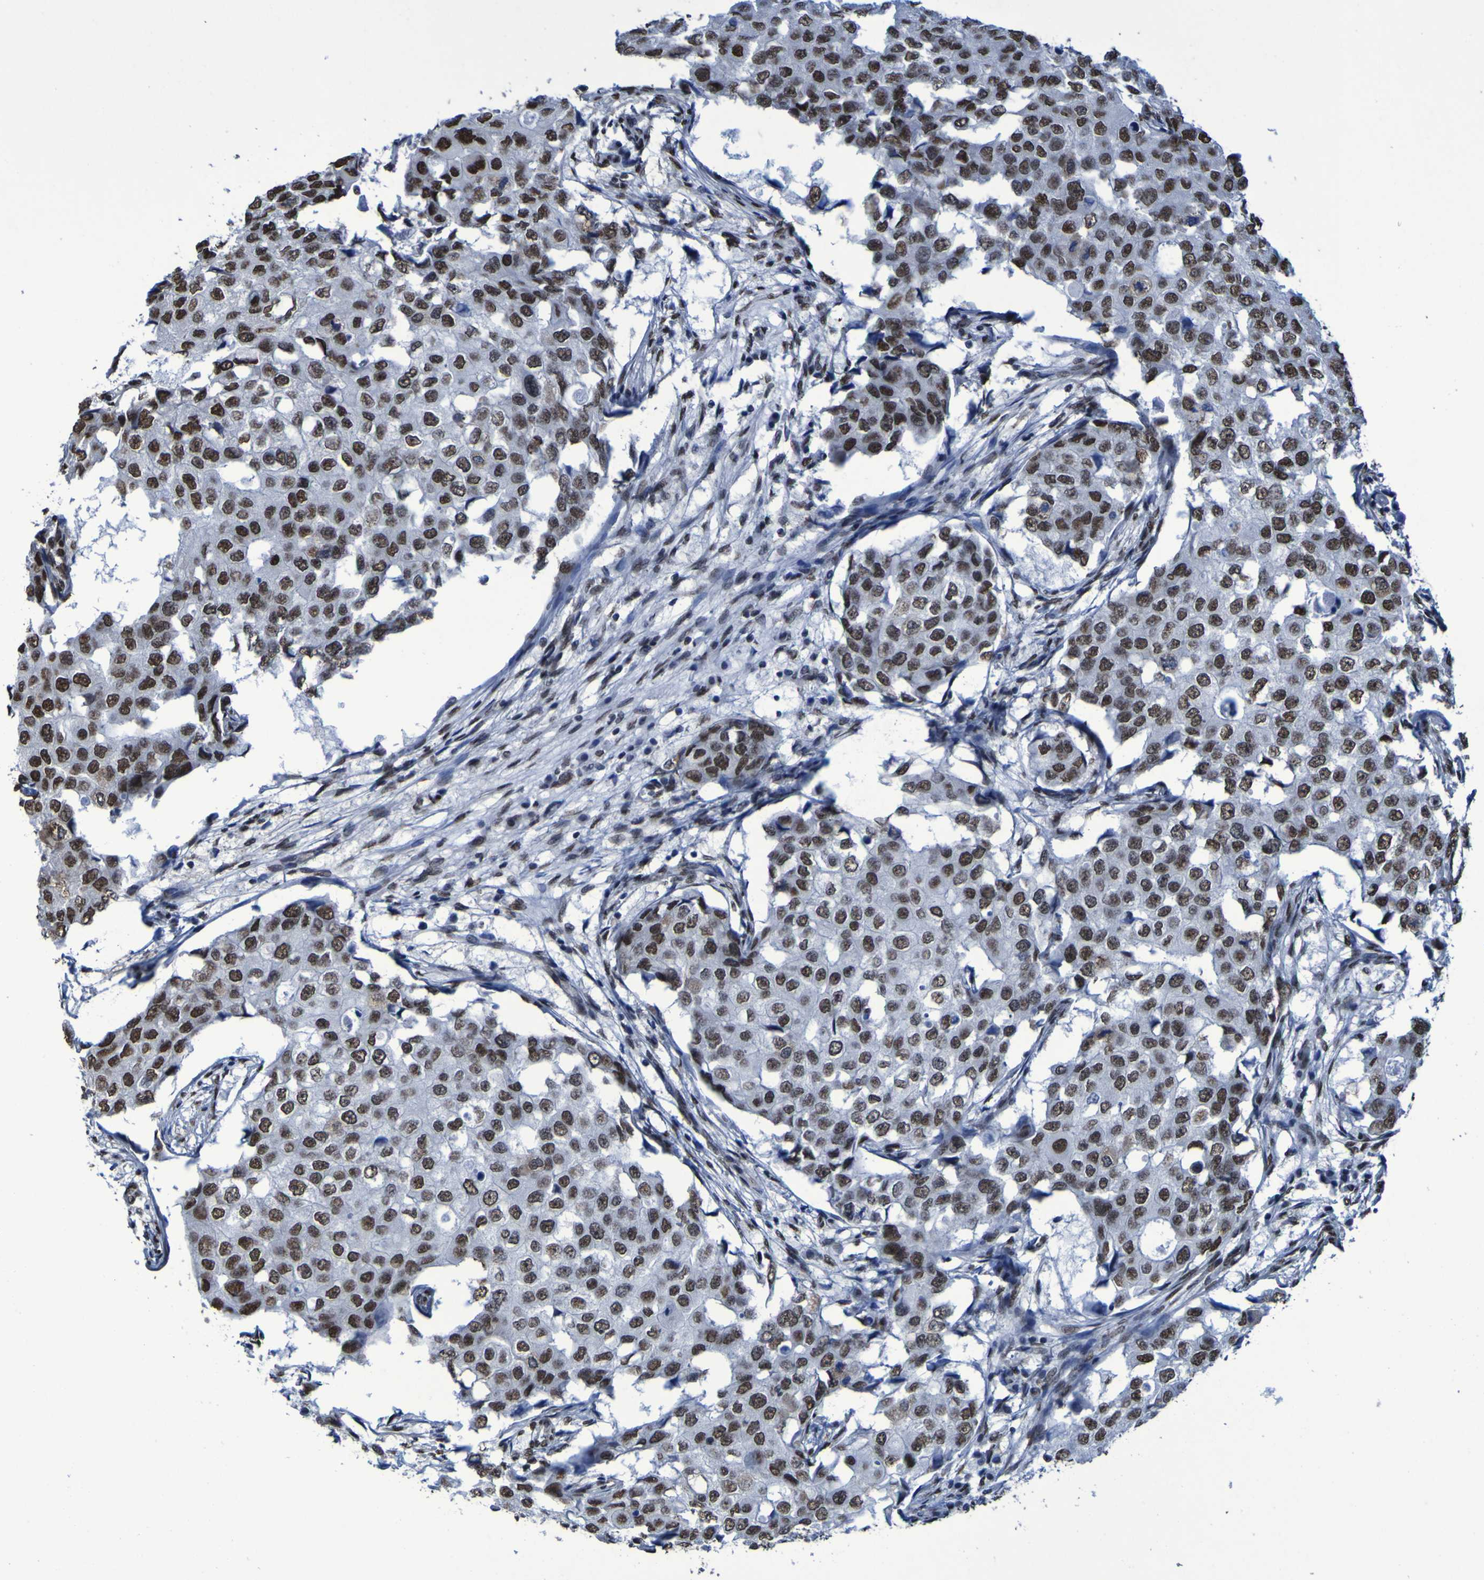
{"staining": {"intensity": "moderate", "quantity": ">75%", "location": "nuclear"}, "tissue": "breast cancer", "cell_type": "Tumor cells", "image_type": "cancer", "snomed": [{"axis": "morphology", "description": "Duct carcinoma"}, {"axis": "topography", "description": "Breast"}], "caption": "Intraductal carcinoma (breast) stained for a protein demonstrates moderate nuclear positivity in tumor cells. Nuclei are stained in blue.", "gene": "HNRNPR", "patient": {"sex": "female", "age": 27}}